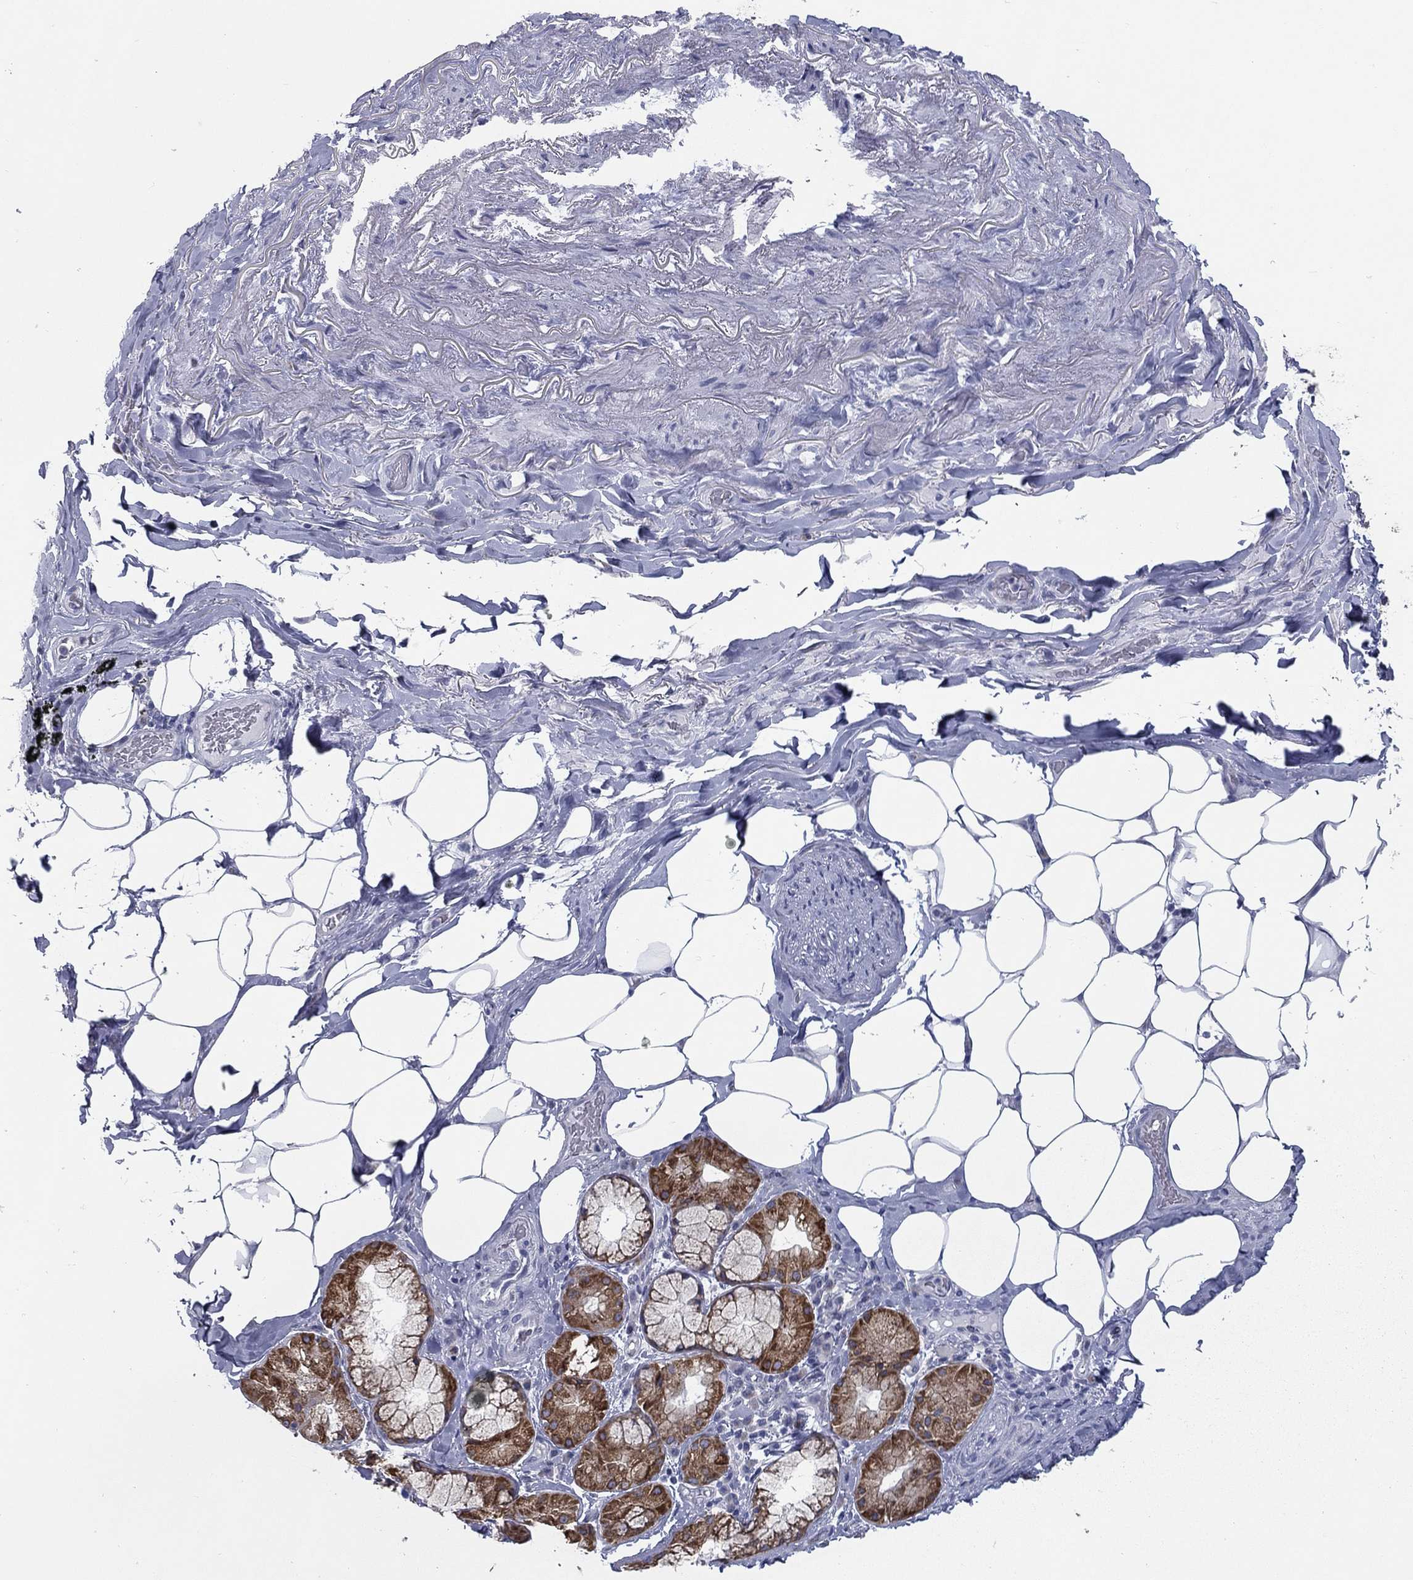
{"staining": {"intensity": "negative", "quantity": "none", "location": "none"}, "tissue": "adipose tissue", "cell_type": "Adipocytes", "image_type": "normal", "snomed": [{"axis": "morphology", "description": "Normal tissue, NOS"}, {"axis": "topography", "description": "Bronchus"}, {"axis": "topography", "description": "Lung"}], "caption": "This is a photomicrograph of IHC staining of benign adipose tissue, which shows no staining in adipocytes. (Immunohistochemistry, brightfield microscopy, high magnification).", "gene": "TAC1", "patient": {"sex": "female", "age": 57}}